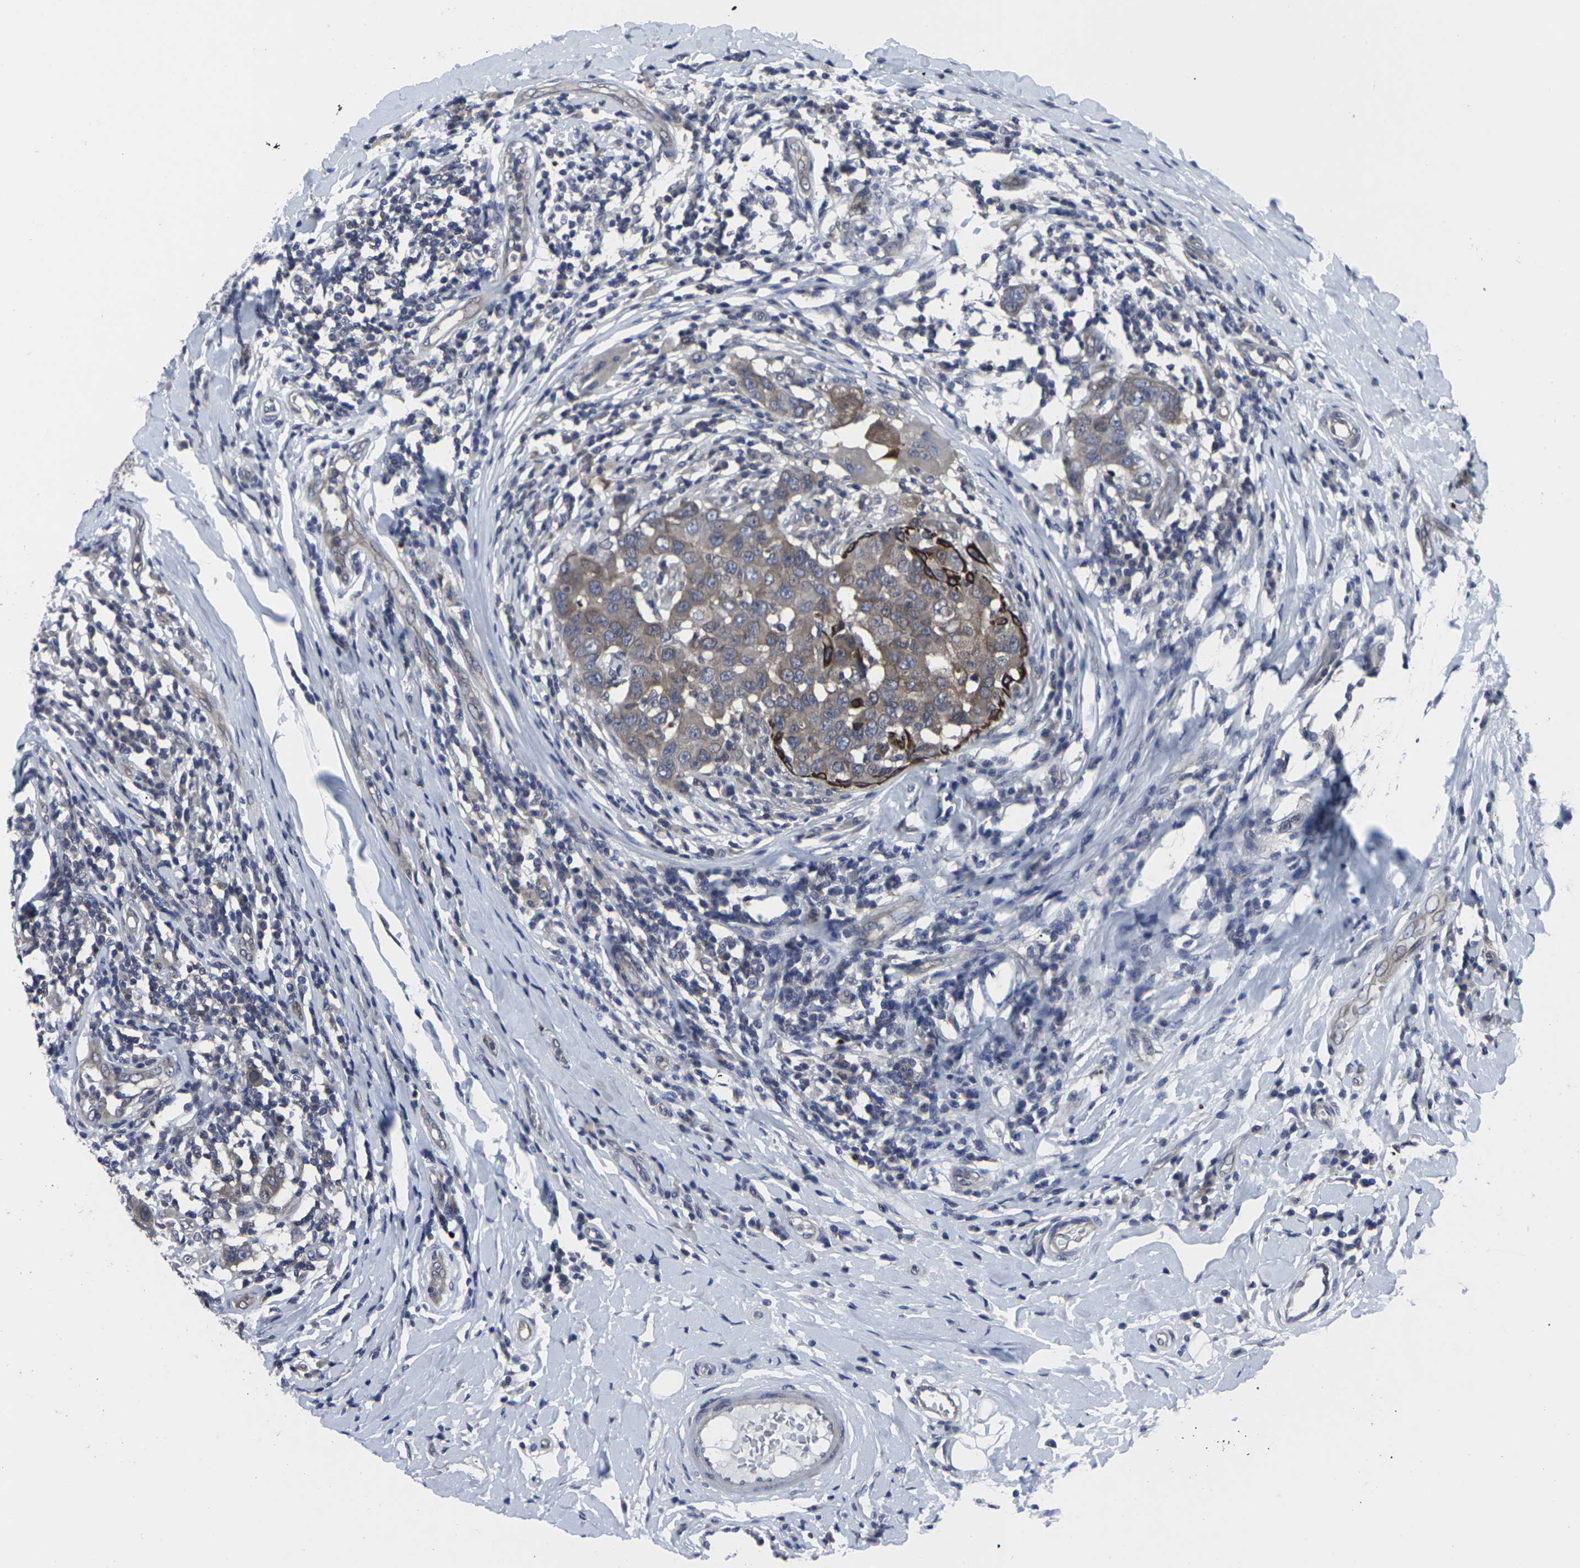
{"staining": {"intensity": "moderate", "quantity": "25%-75%", "location": "cytoplasmic/membranous"}, "tissue": "breast cancer", "cell_type": "Tumor cells", "image_type": "cancer", "snomed": [{"axis": "morphology", "description": "Duct carcinoma"}, {"axis": "topography", "description": "Breast"}], "caption": "Immunohistochemical staining of human breast cancer shows moderate cytoplasmic/membranous protein positivity in approximately 25%-75% of tumor cells.", "gene": "HPRT1", "patient": {"sex": "female", "age": 27}}